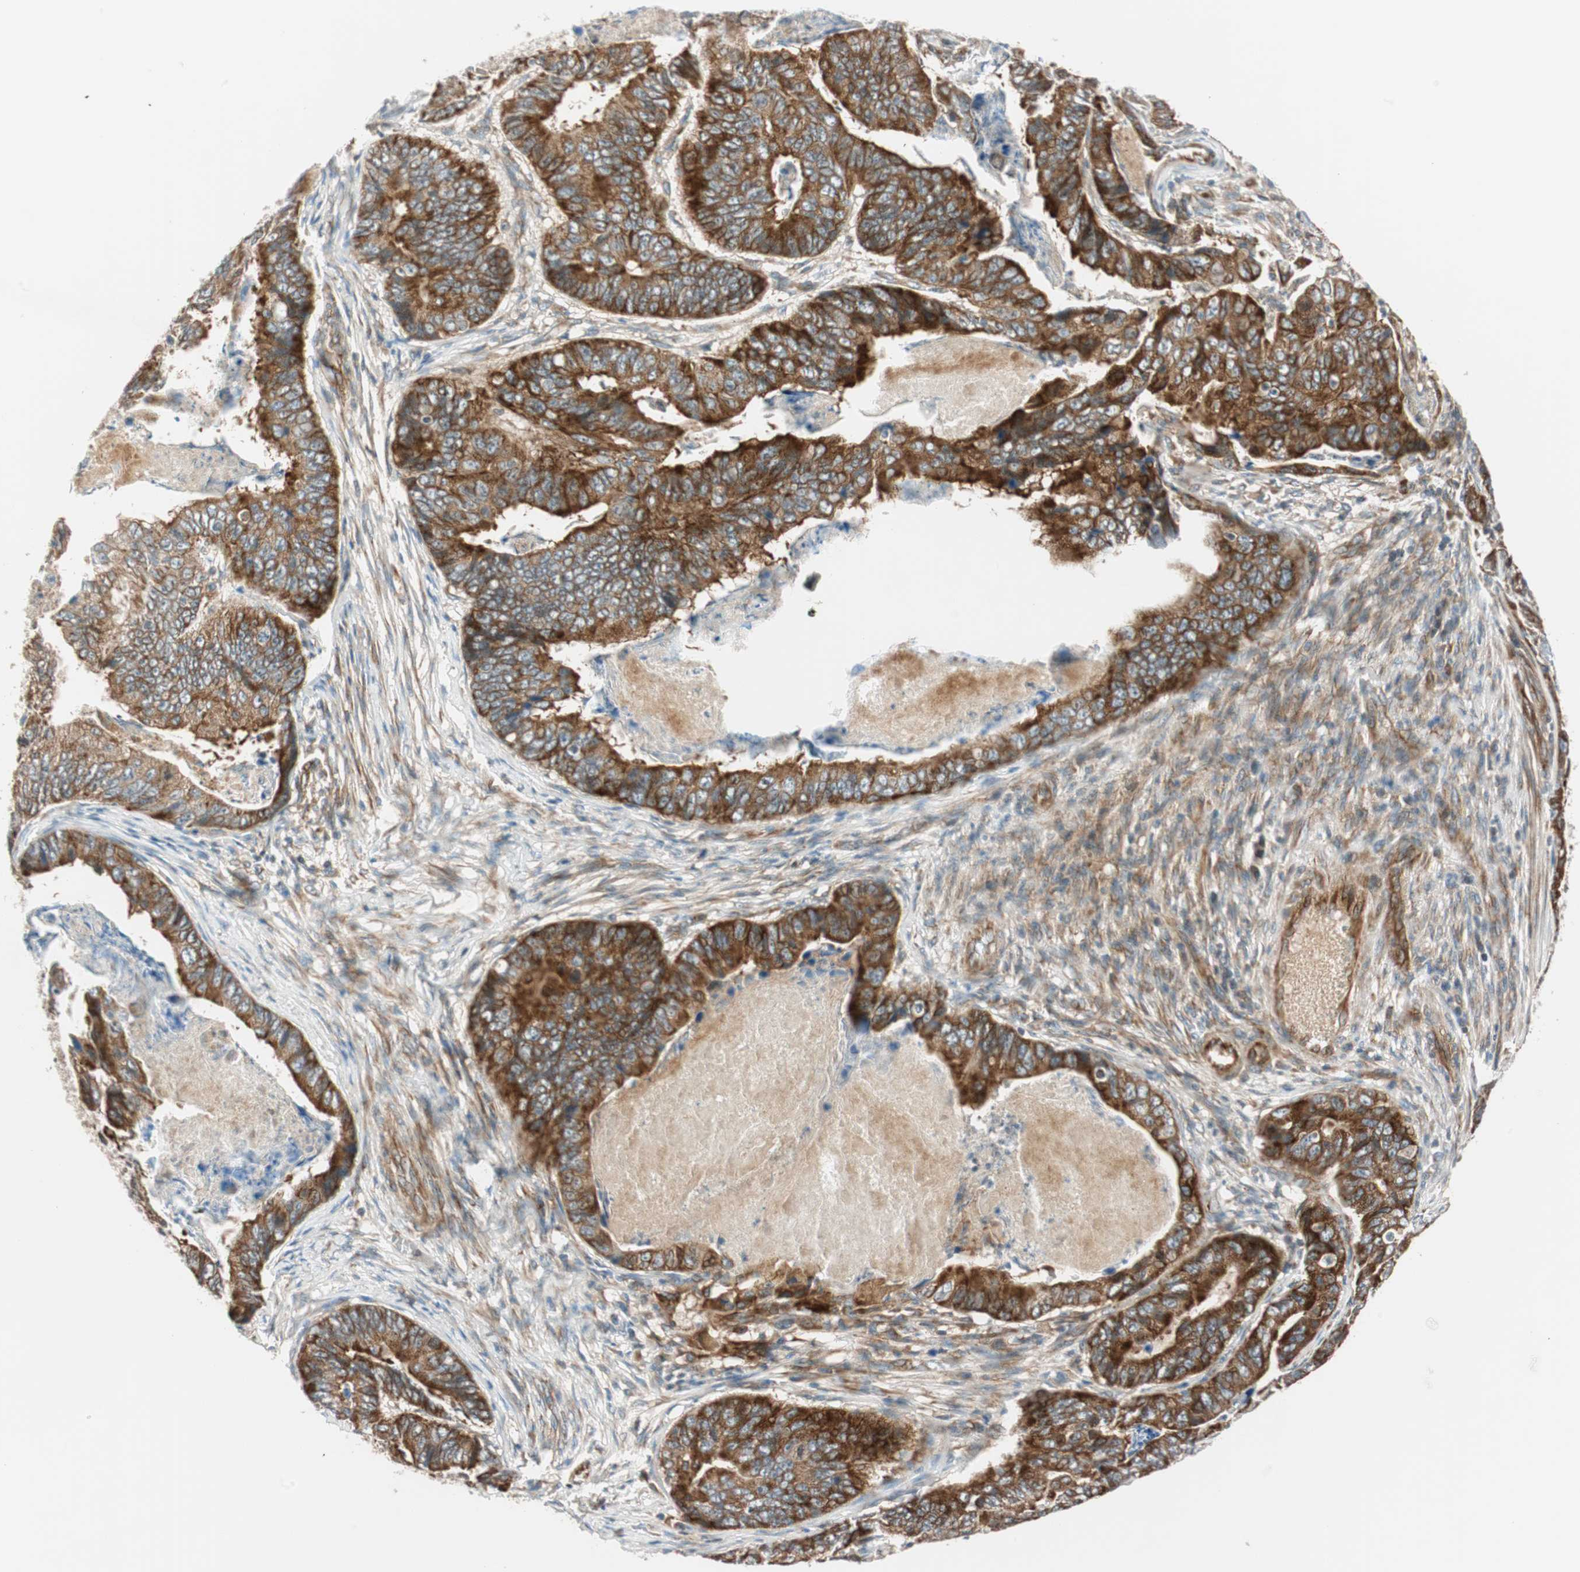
{"staining": {"intensity": "strong", "quantity": ">75%", "location": "cytoplasmic/membranous"}, "tissue": "stomach cancer", "cell_type": "Tumor cells", "image_type": "cancer", "snomed": [{"axis": "morphology", "description": "Adenocarcinoma, NOS"}, {"axis": "topography", "description": "Stomach, lower"}], "caption": "Immunohistochemical staining of stomach adenocarcinoma exhibits high levels of strong cytoplasmic/membranous positivity in approximately >75% of tumor cells. Nuclei are stained in blue.", "gene": "ABI1", "patient": {"sex": "male", "age": 77}}